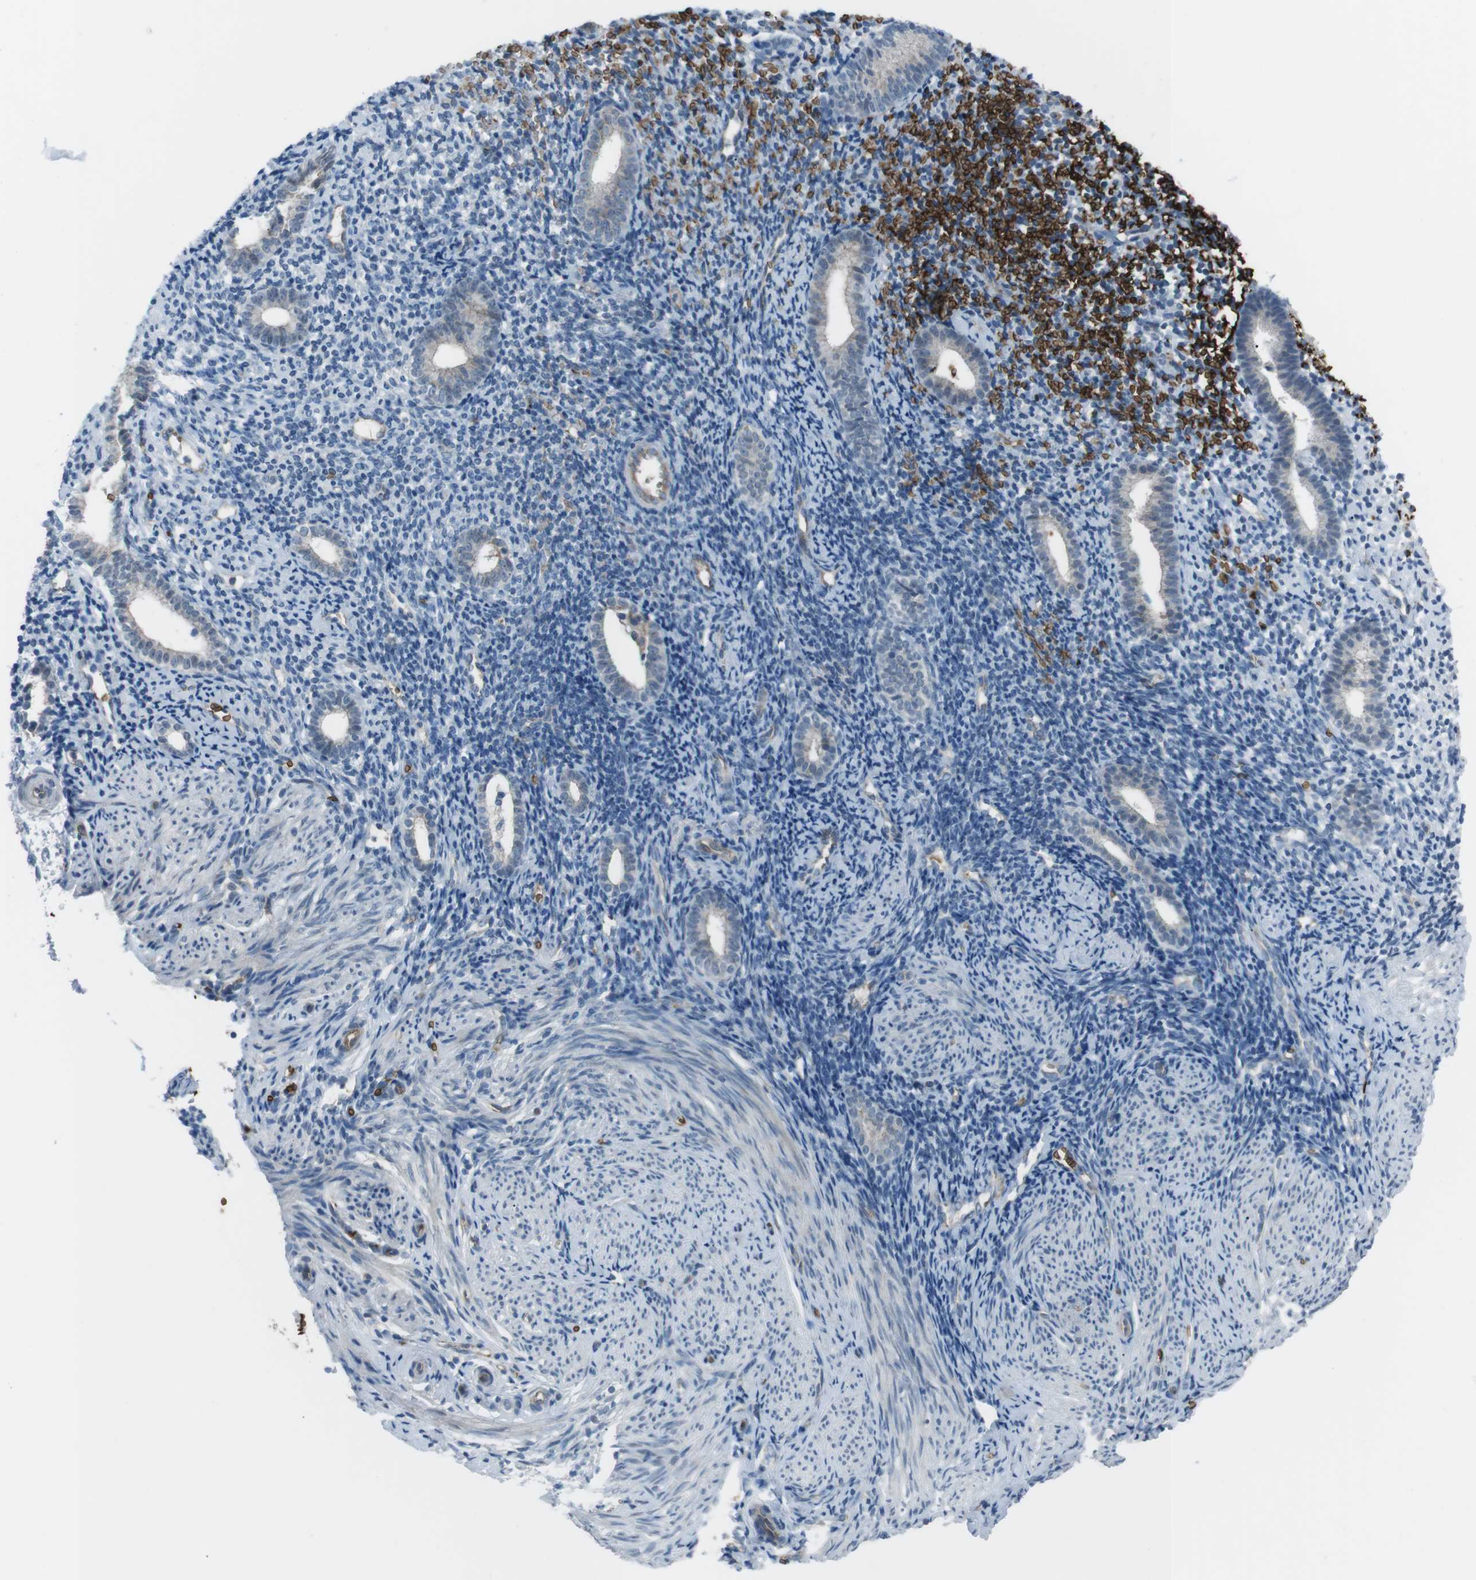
{"staining": {"intensity": "negative", "quantity": "none", "location": "none"}, "tissue": "endometrium", "cell_type": "Cells in endometrial stroma", "image_type": "normal", "snomed": [{"axis": "morphology", "description": "Normal tissue, NOS"}, {"axis": "topography", "description": "Endometrium"}], "caption": "This is an immunohistochemistry micrograph of normal endometrium. There is no expression in cells in endometrial stroma.", "gene": "SPTA1", "patient": {"sex": "female", "age": 50}}